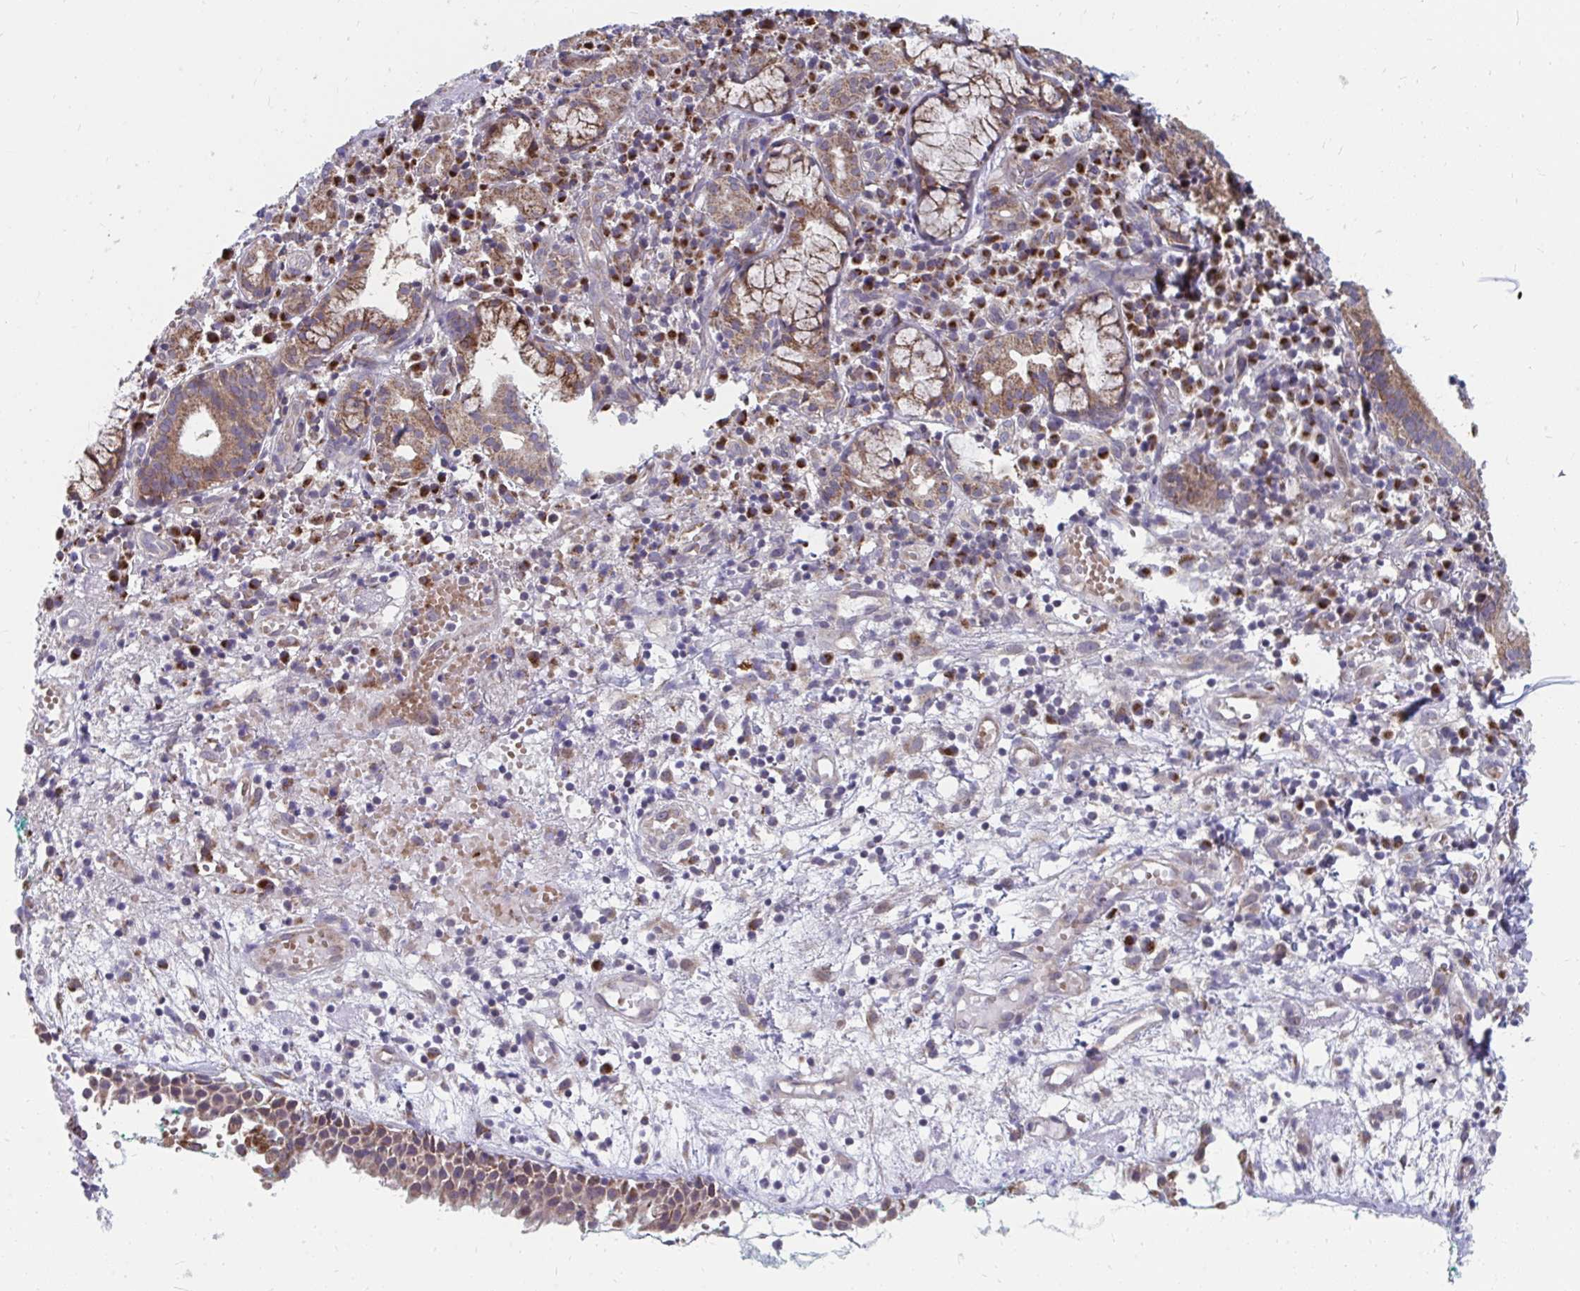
{"staining": {"intensity": "moderate", "quantity": "25%-75%", "location": "cytoplasmic/membranous"}, "tissue": "nasopharynx", "cell_type": "Respiratory epithelial cells", "image_type": "normal", "snomed": [{"axis": "morphology", "description": "Normal tissue, NOS"}, {"axis": "morphology", "description": "Basal cell carcinoma"}, {"axis": "topography", "description": "Cartilage tissue"}, {"axis": "topography", "description": "Nasopharynx"}, {"axis": "topography", "description": "Oral tissue"}], "caption": "Human nasopharynx stained with a brown dye exhibits moderate cytoplasmic/membranous positive positivity in approximately 25%-75% of respiratory epithelial cells.", "gene": "PABIR3", "patient": {"sex": "female", "age": 77}}